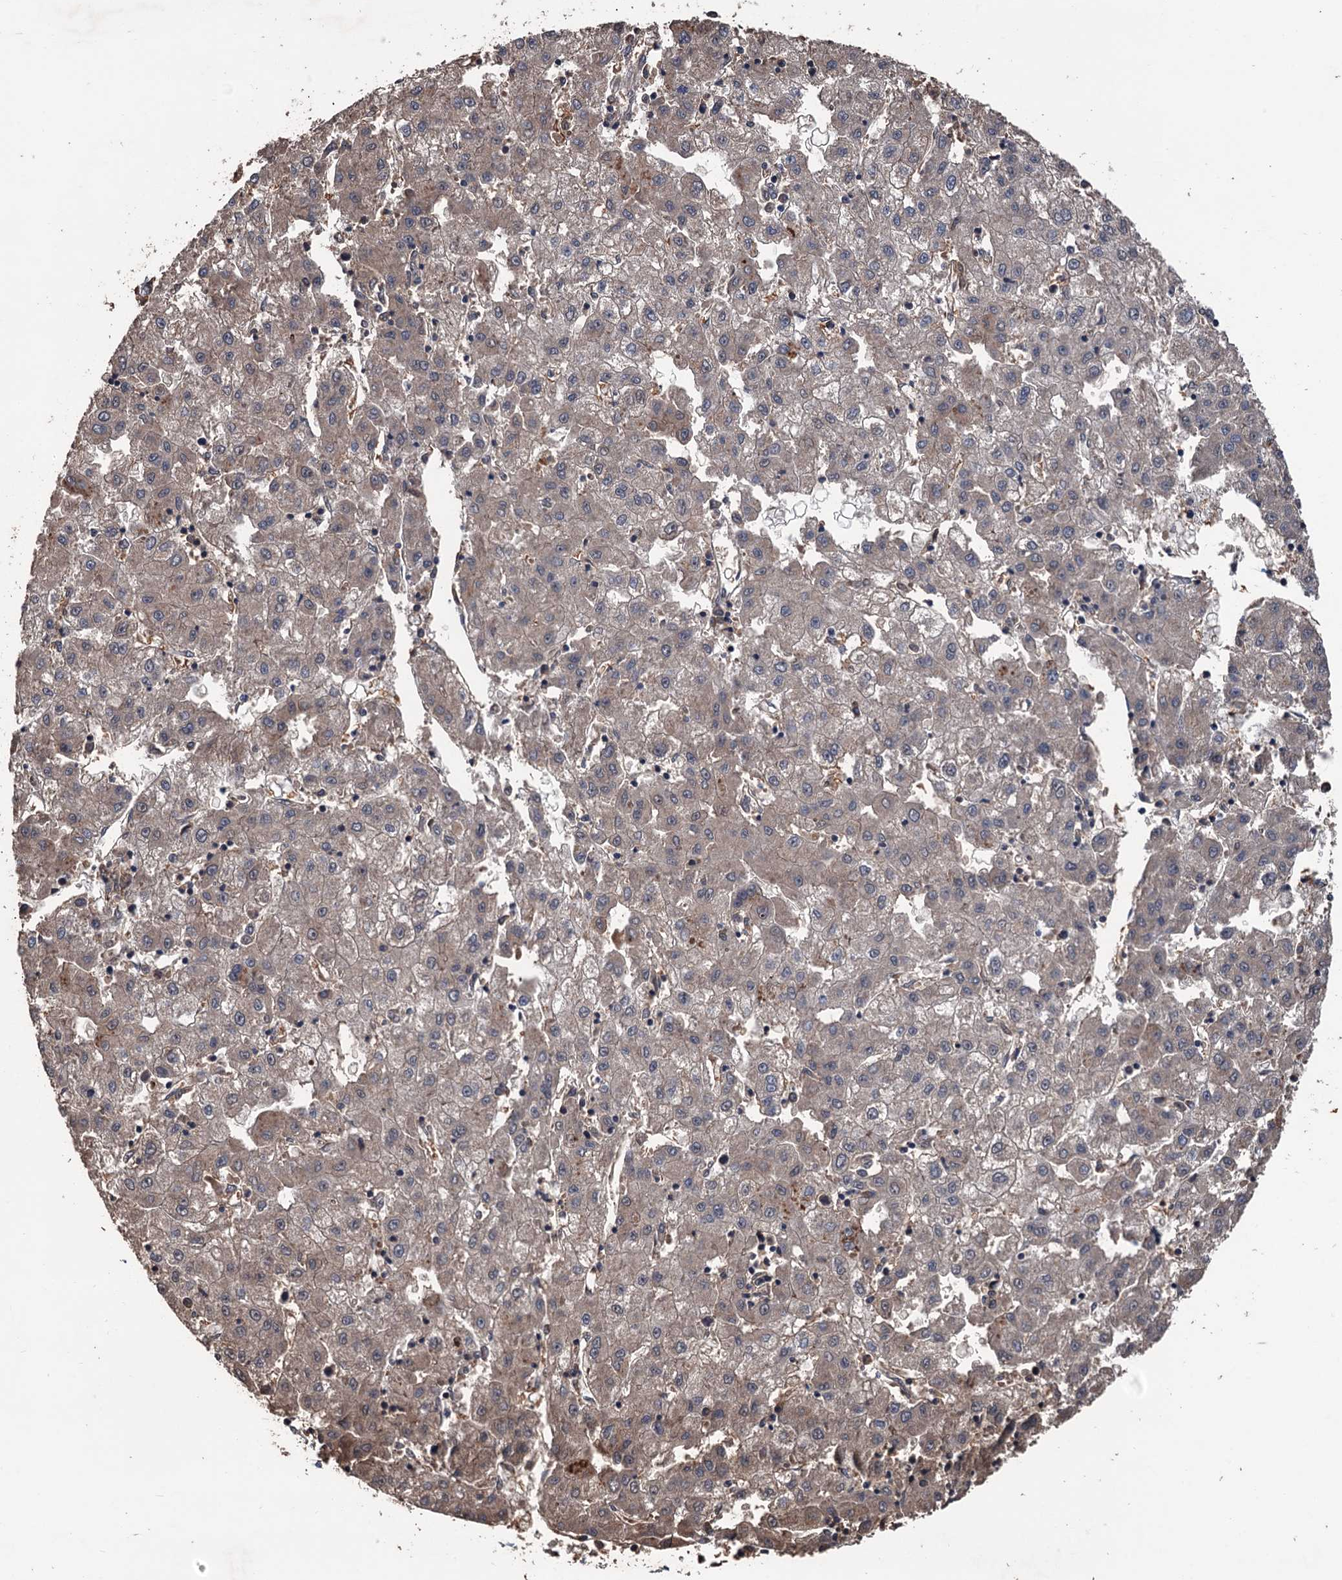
{"staining": {"intensity": "weak", "quantity": "25%-75%", "location": "cytoplasmic/membranous"}, "tissue": "liver cancer", "cell_type": "Tumor cells", "image_type": "cancer", "snomed": [{"axis": "morphology", "description": "Carcinoma, Hepatocellular, NOS"}, {"axis": "topography", "description": "Liver"}], "caption": "There is low levels of weak cytoplasmic/membranous staining in tumor cells of liver hepatocellular carcinoma, as demonstrated by immunohistochemical staining (brown color).", "gene": "ZNF438", "patient": {"sex": "male", "age": 72}}